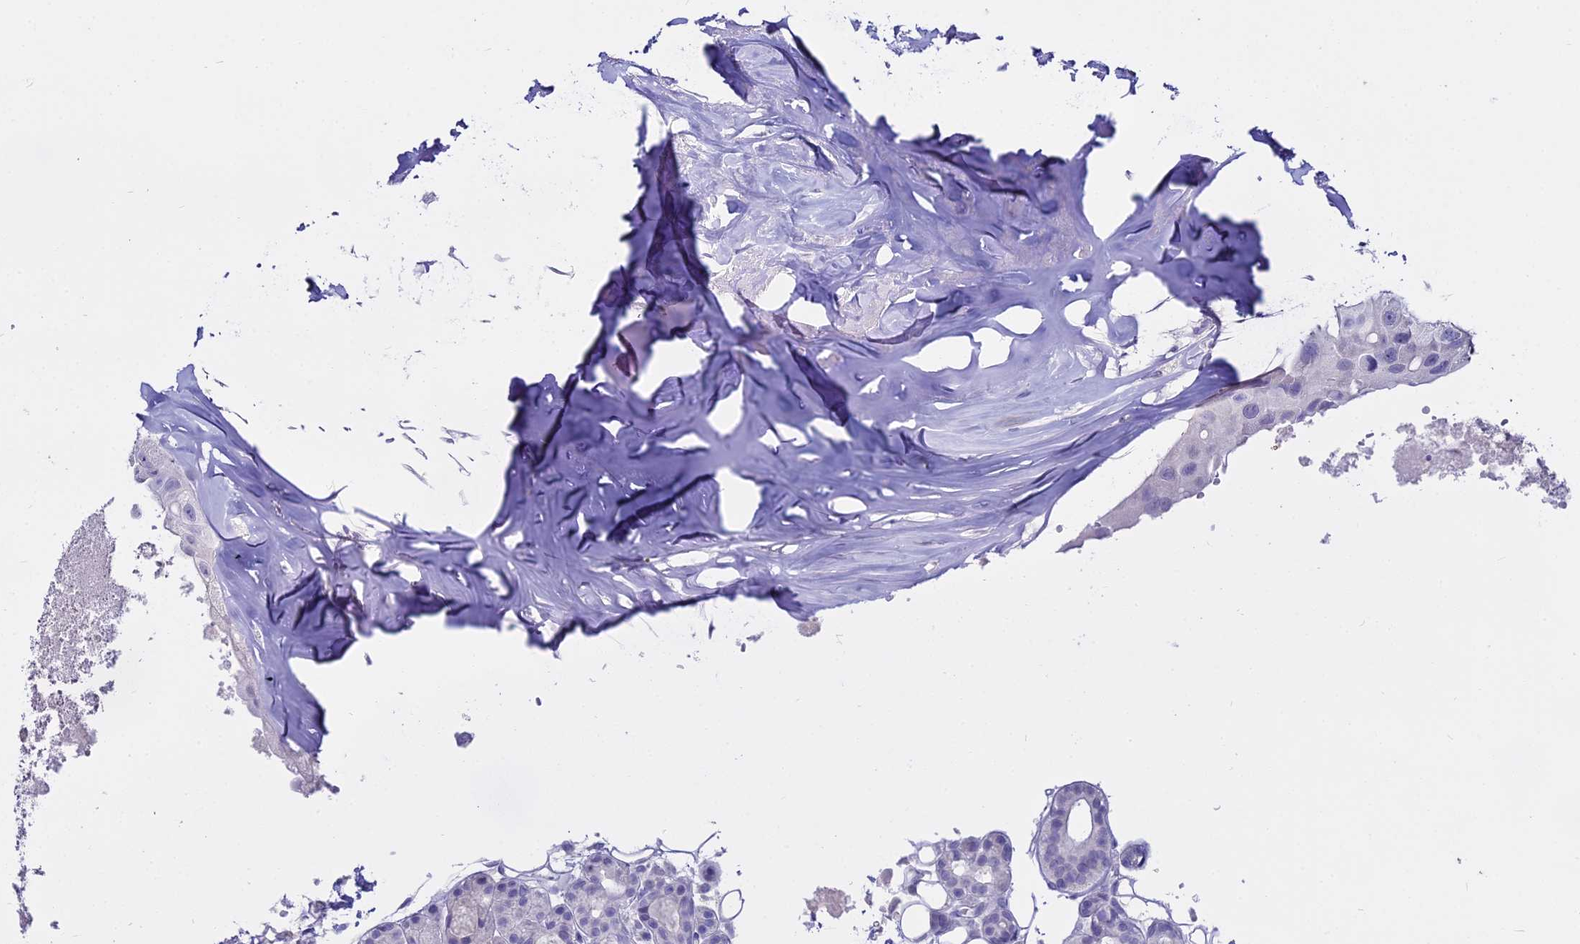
{"staining": {"intensity": "negative", "quantity": "none", "location": "none"}, "tissue": "head and neck cancer", "cell_type": "Tumor cells", "image_type": "cancer", "snomed": [{"axis": "morphology", "description": "Adenocarcinoma, NOS"}, {"axis": "morphology", "description": "Adenocarcinoma, metastatic, NOS"}, {"axis": "topography", "description": "Head-Neck"}], "caption": "Human head and neck cancer (adenocarcinoma) stained for a protein using immunohistochemistry displays no expression in tumor cells.", "gene": "ALPP", "patient": {"sex": "male", "age": 75}}